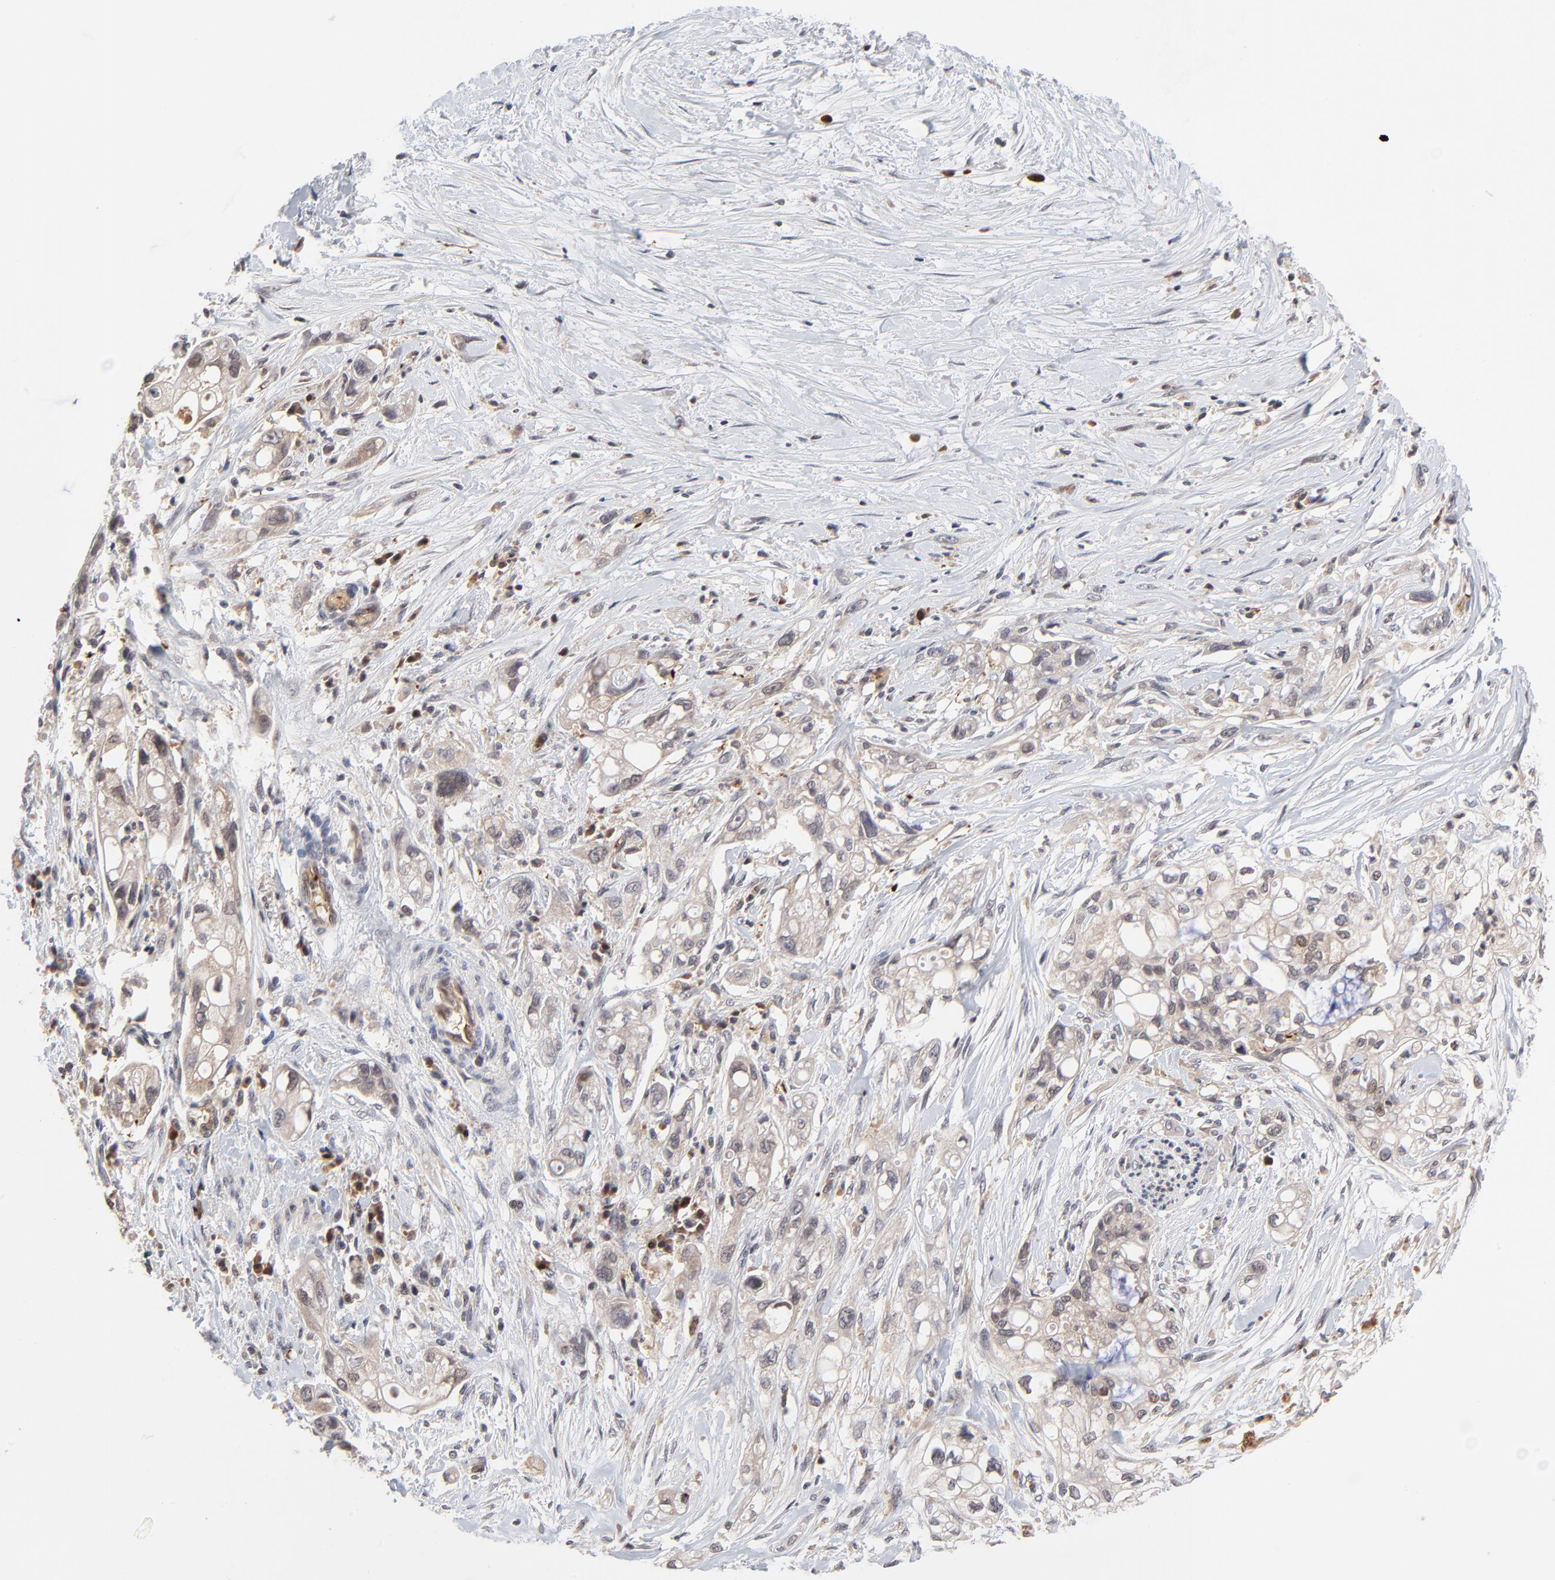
{"staining": {"intensity": "weak", "quantity": ">75%", "location": "cytoplasmic/membranous,nuclear"}, "tissue": "pancreatic cancer", "cell_type": "Tumor cells", "image_type": "cancer", "snomed": [{"axis": "morphology", "description": "Normal tissue, NOS"}, {"axis": "topography", "description": "Pancreas"}], "caption": "Weak cytoplasmic/membranous and nuclear staining for a protein is identified in about >75% of tumor cells of pancreatic cancer using IHC.", "gene": "CASP10", "patient": {"sex": "male", "age": 42}}